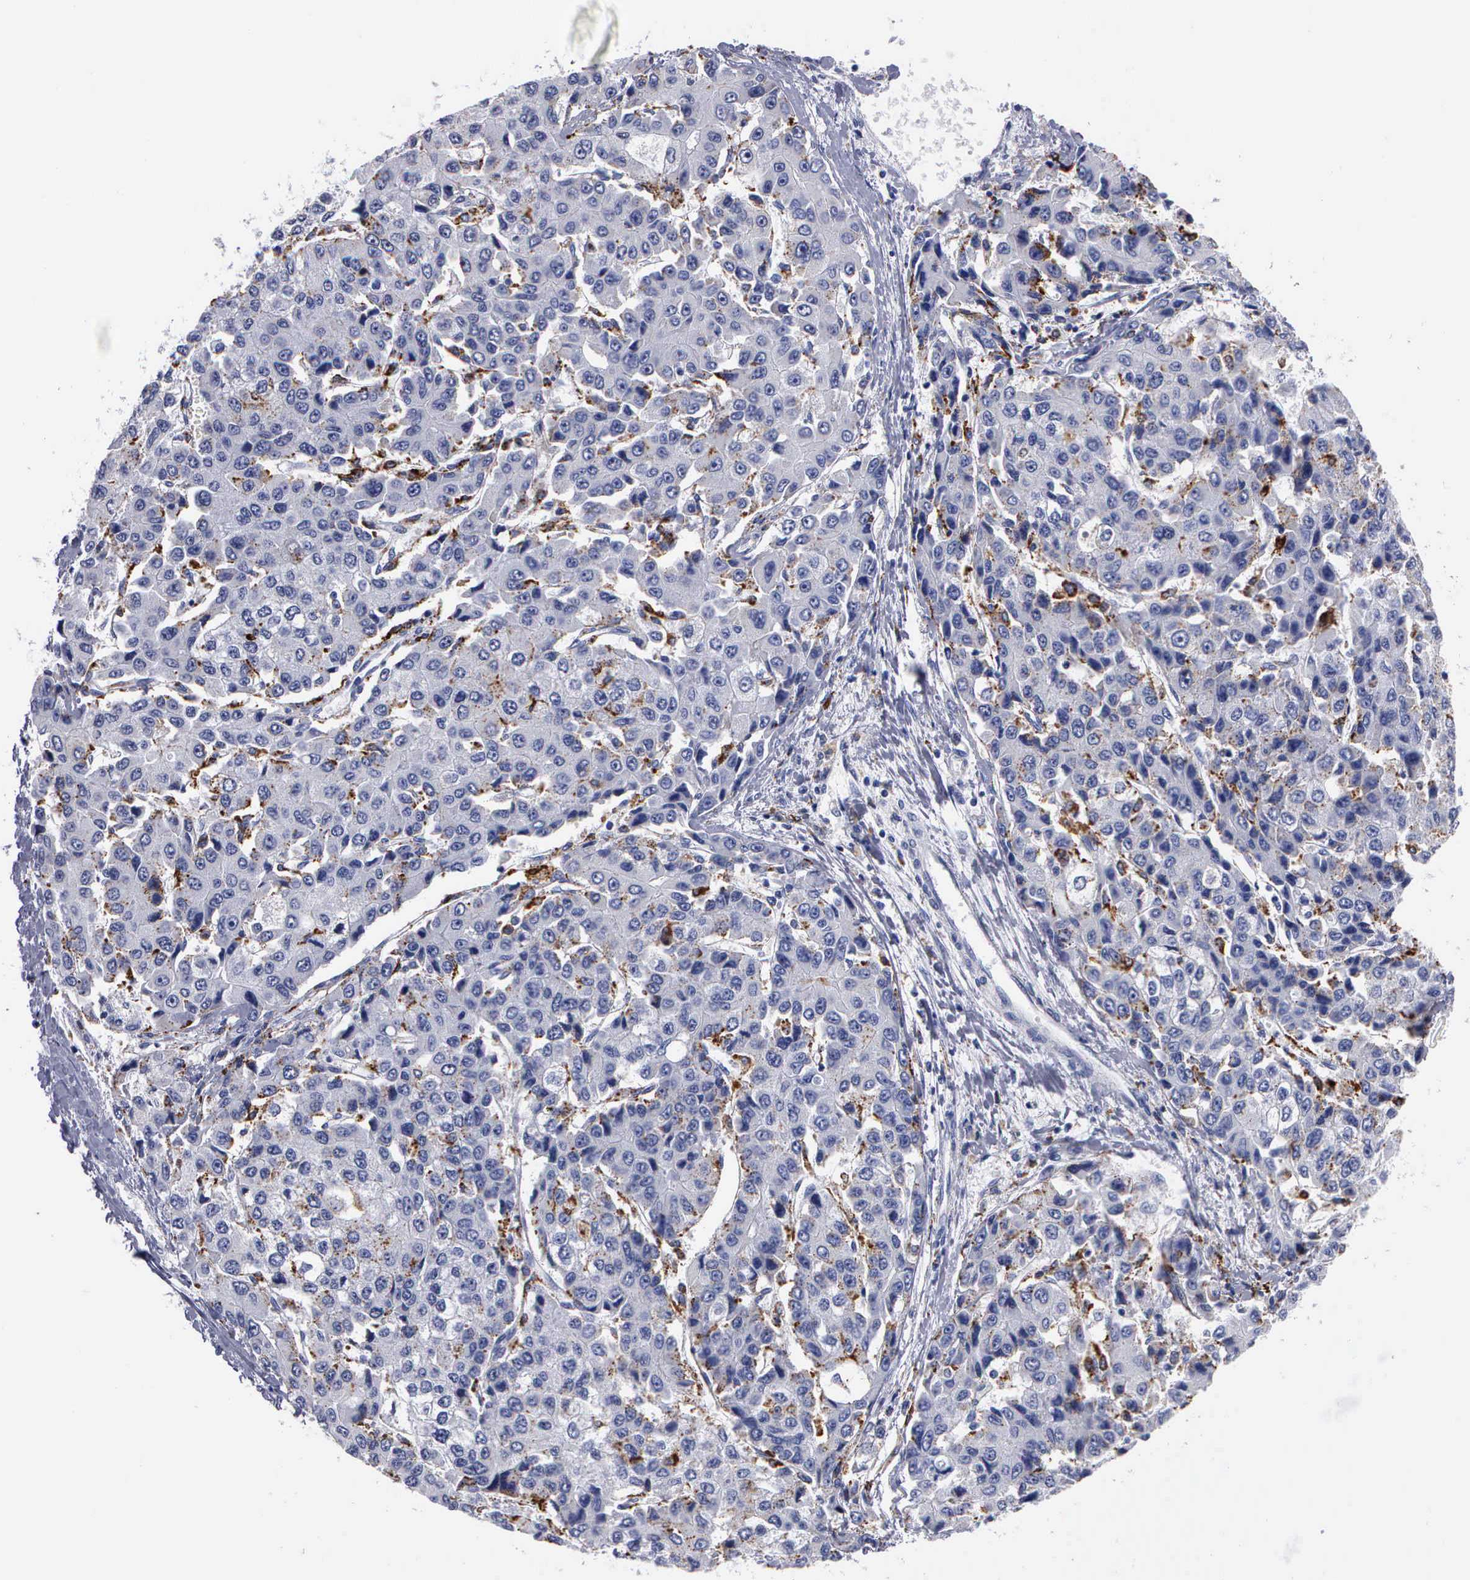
{"staining": {"intensity": "negative", "quantity": "none", "location": "none"}, "tissue": "liver cancer", "cell_type": "Tumor cells", "image_type": "cancer", "snomed": [{"axis": "morphology", "description": "Carcinoma, Hepatocellular, NOS"}, {"axis": "topography", "description": "Liver"}], "caption": "Tumor cells show no significant expression in liver cancer.", "gene": "CTSL", "patient": {"sex": "female", "age": 66}}